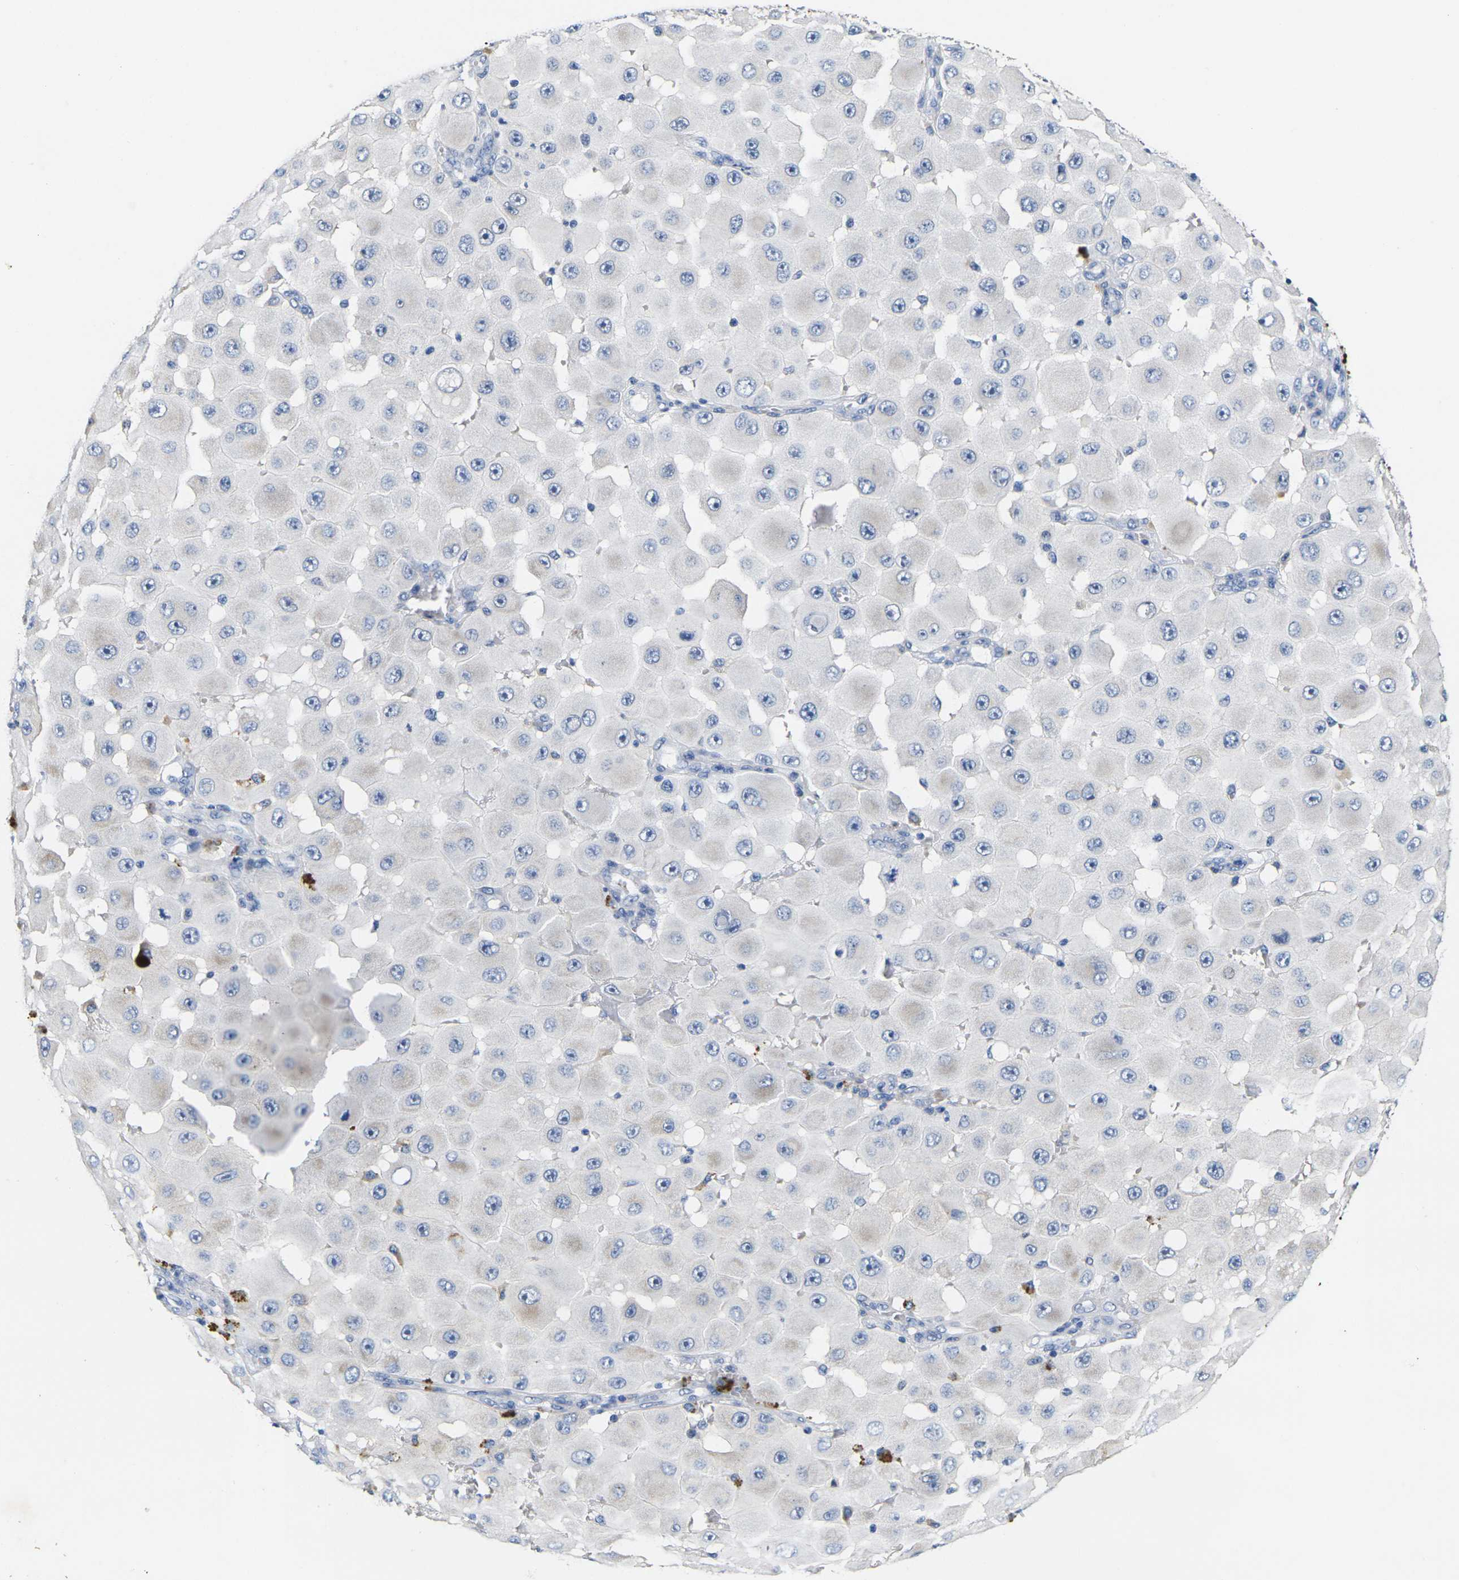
{"staining": {"intensity": "negative", "quantity": "none", "location": "none"}, "tissue": "melanoma", "cell_type": "Tumor cells", "image_type": "cancer", "snomed": [{"axis": "morphology", "description": "Malignant melanoma, NOS"}, {"axis": "topography", "description": "Skin"}], "caption": "DAB immunohistochemical staining of human melanoma exhibits no significant positivity in tumor cells.", "gene": "NOCT", "patient": {"sex": "female", "age": 81}}